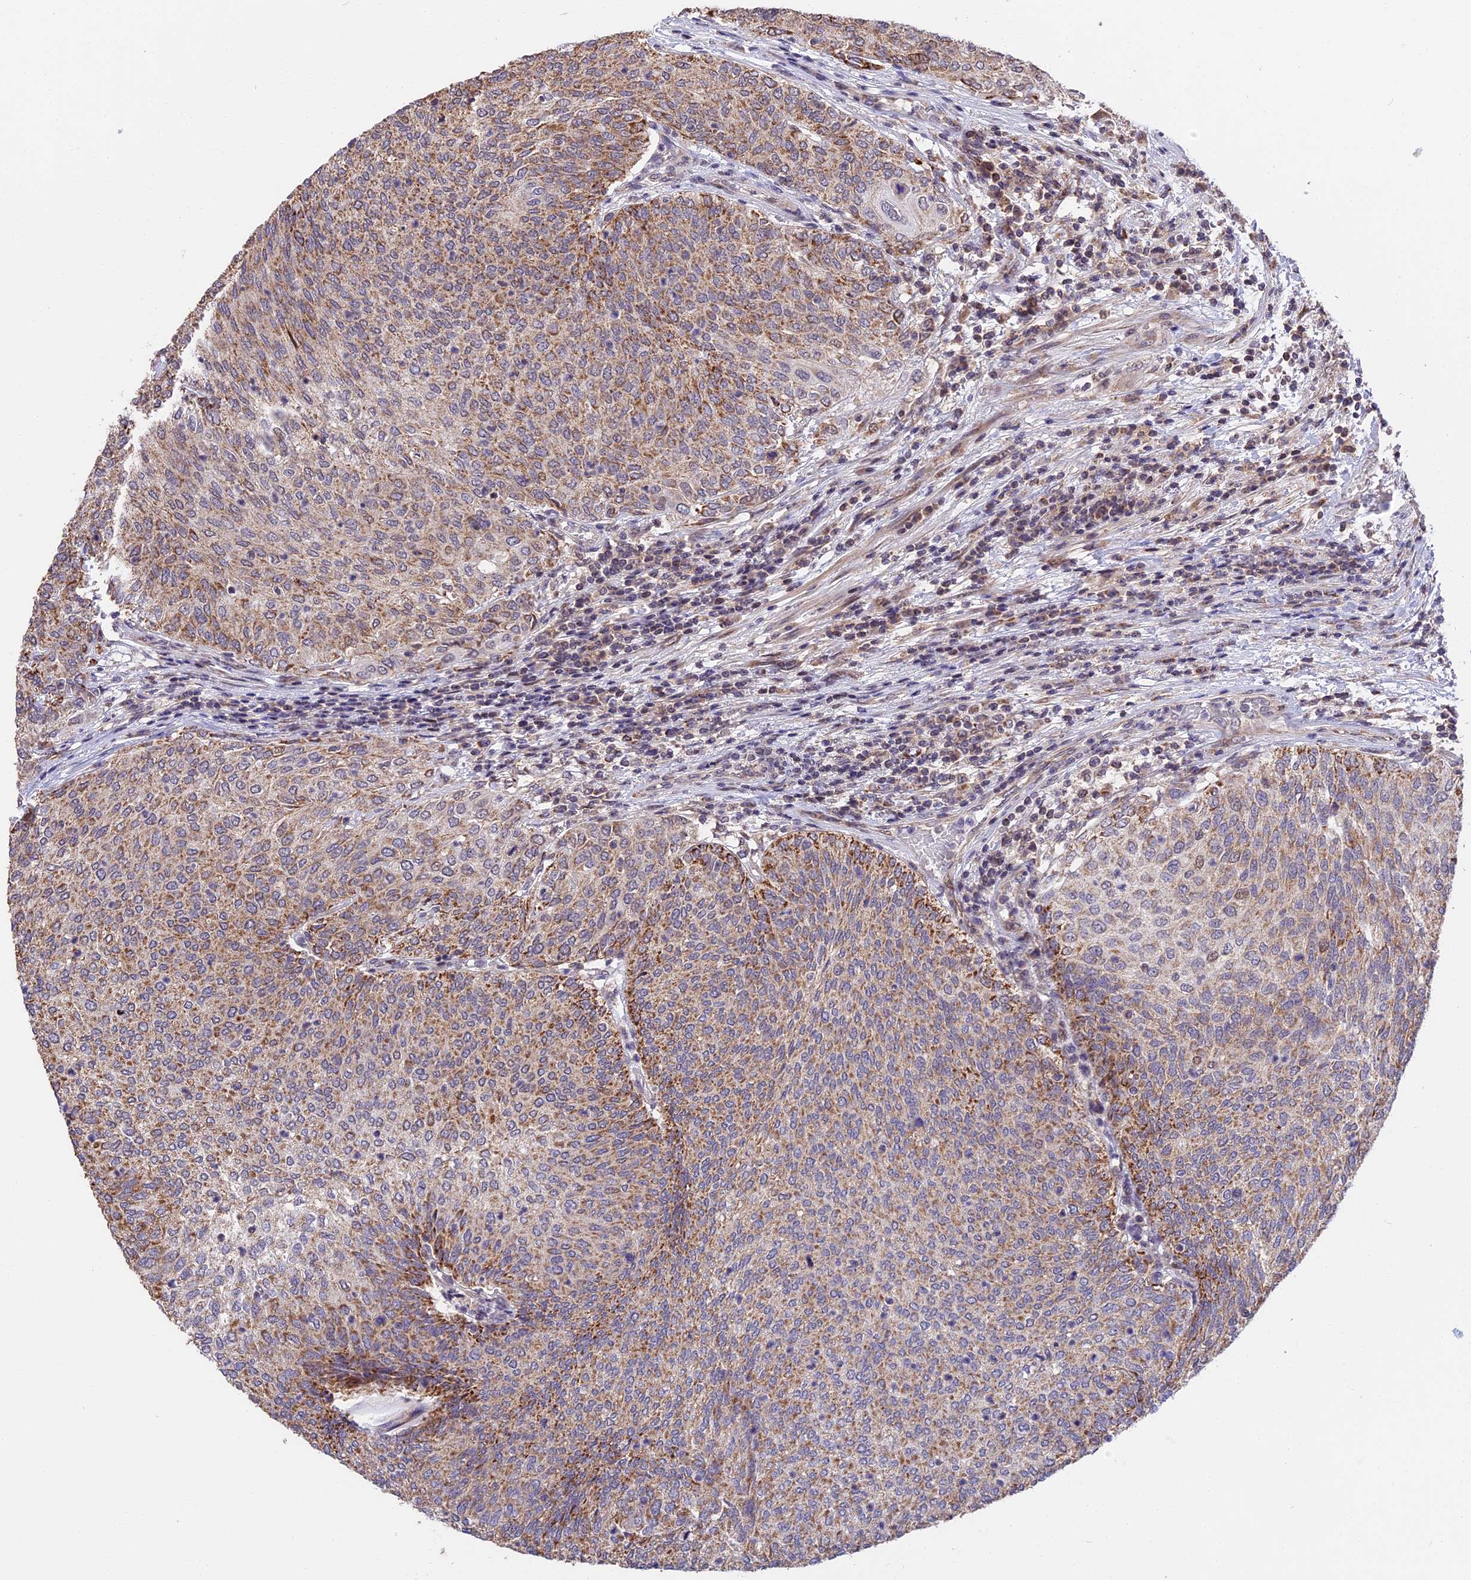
{"staining": {"intensity": "moderate", "quantity": ">75%", "location": "cytoplasmic/membranous"}, "tissue": "urothelial cancer", "cell_type": "Tumor cells", "image_type": "cancer", "snomed": [{"axis": "morphology", "description": "Urothelial carcinoma, Low grade"}, {"axis": "topography", "description": "Urinary bladder"}], "caption": "Urothelial carcinoma (low-grade) stained with a protein marker shows moderate staining in tumor cells.", "gene": "RERGL", "patient": {"sex": "female", "age": 79}}